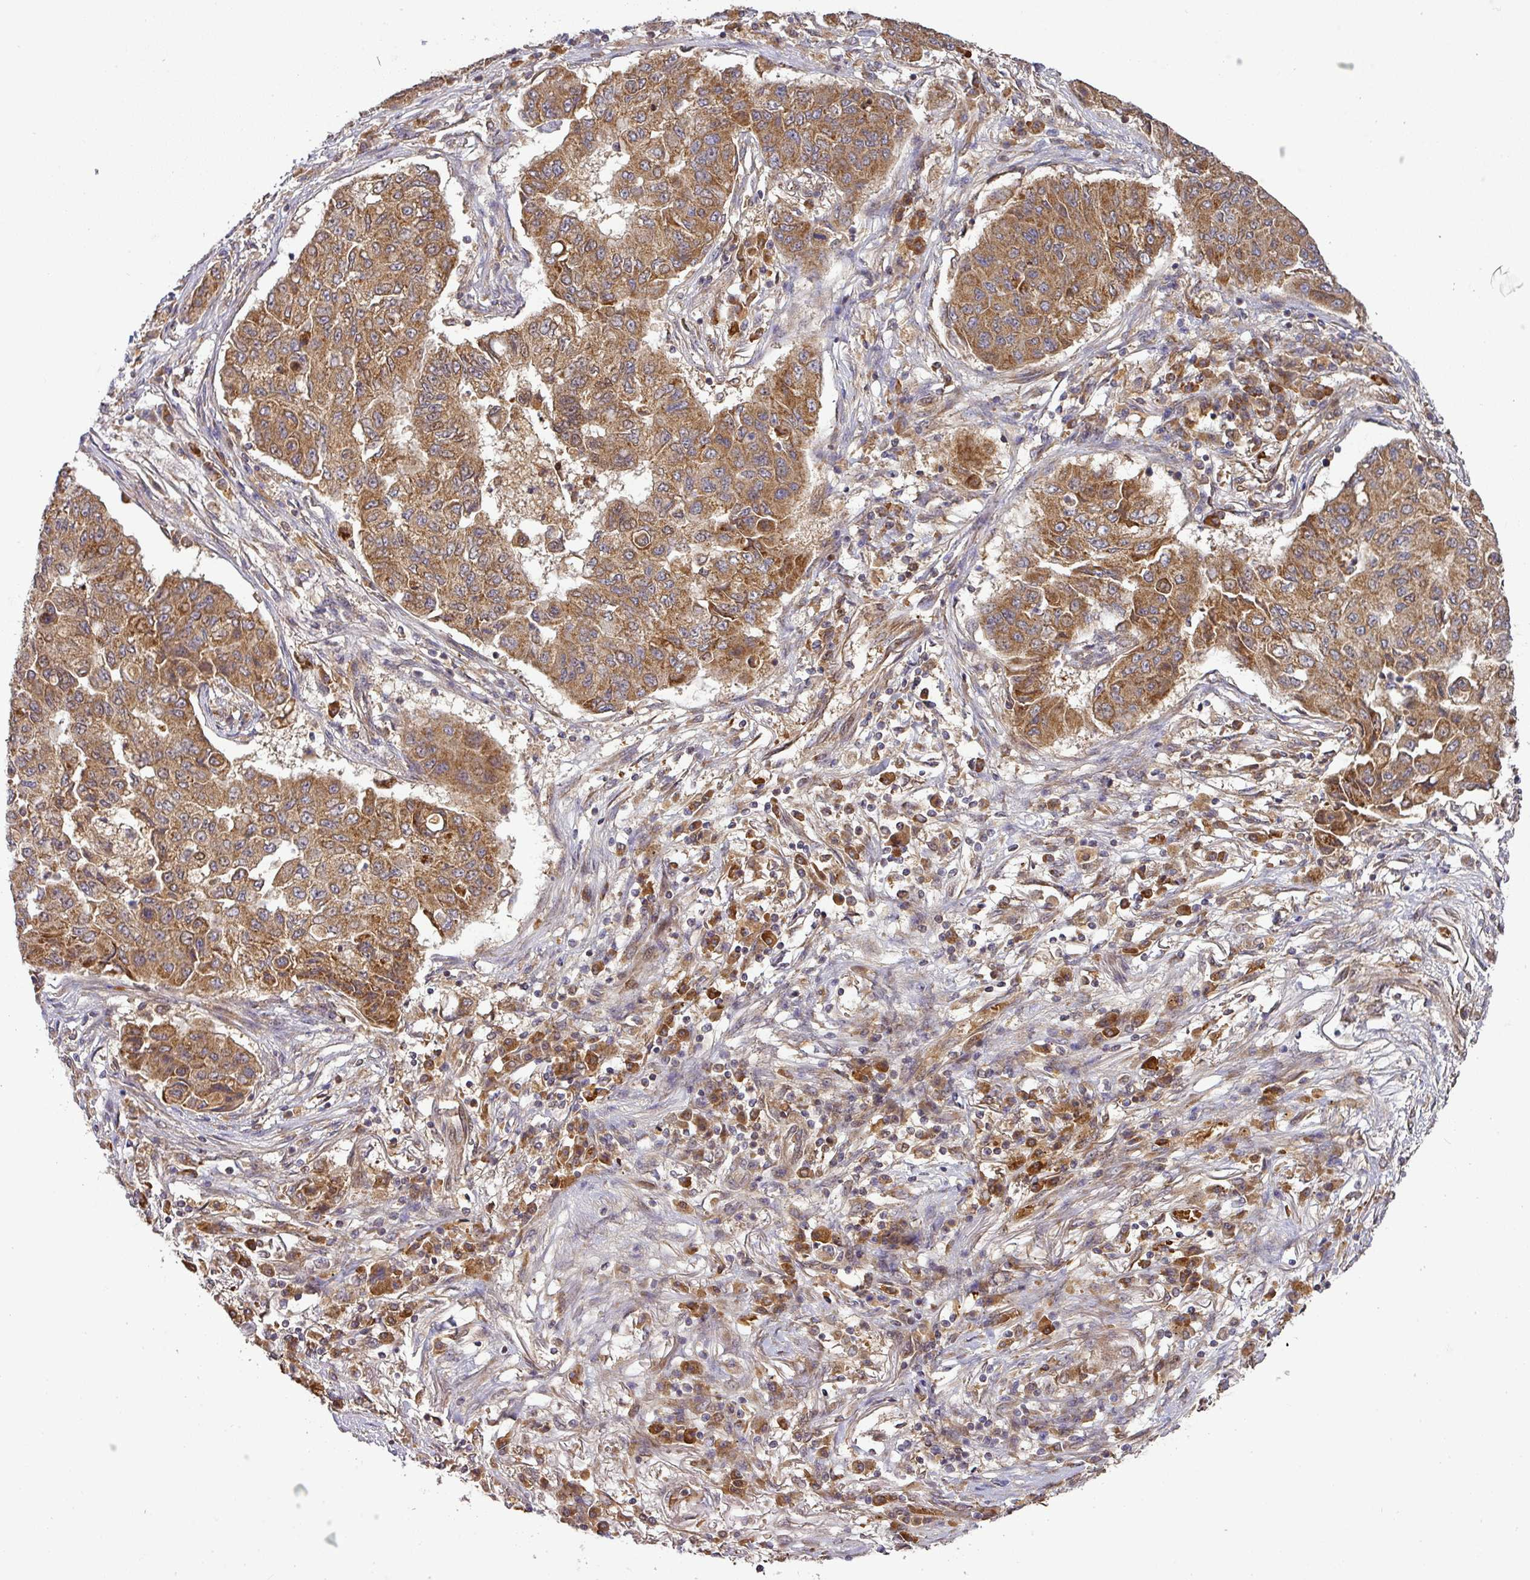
{"staining": {"intensity": "moderate", "quantity": ">75%", "location": "cytoplasmic/membranous"}, "tissue": "lung cancer", "cell_type": "Tumor cells", "image_type": "cancer", "snomed": [{"axis": "morphology", "description": "Squamous cell carcinoma, NOS"}, {"axis": "topography", "description": "Lung"}], "caption": "Approximately >75% of tumor cells in human squamous cell carcinoma (lung) display moderate cytoplasmic/membranous protein expression as visualized by brown immunohistochemical staining.", "gene": "MALSU1", "patient": {"sex": "male", "age": 74}}